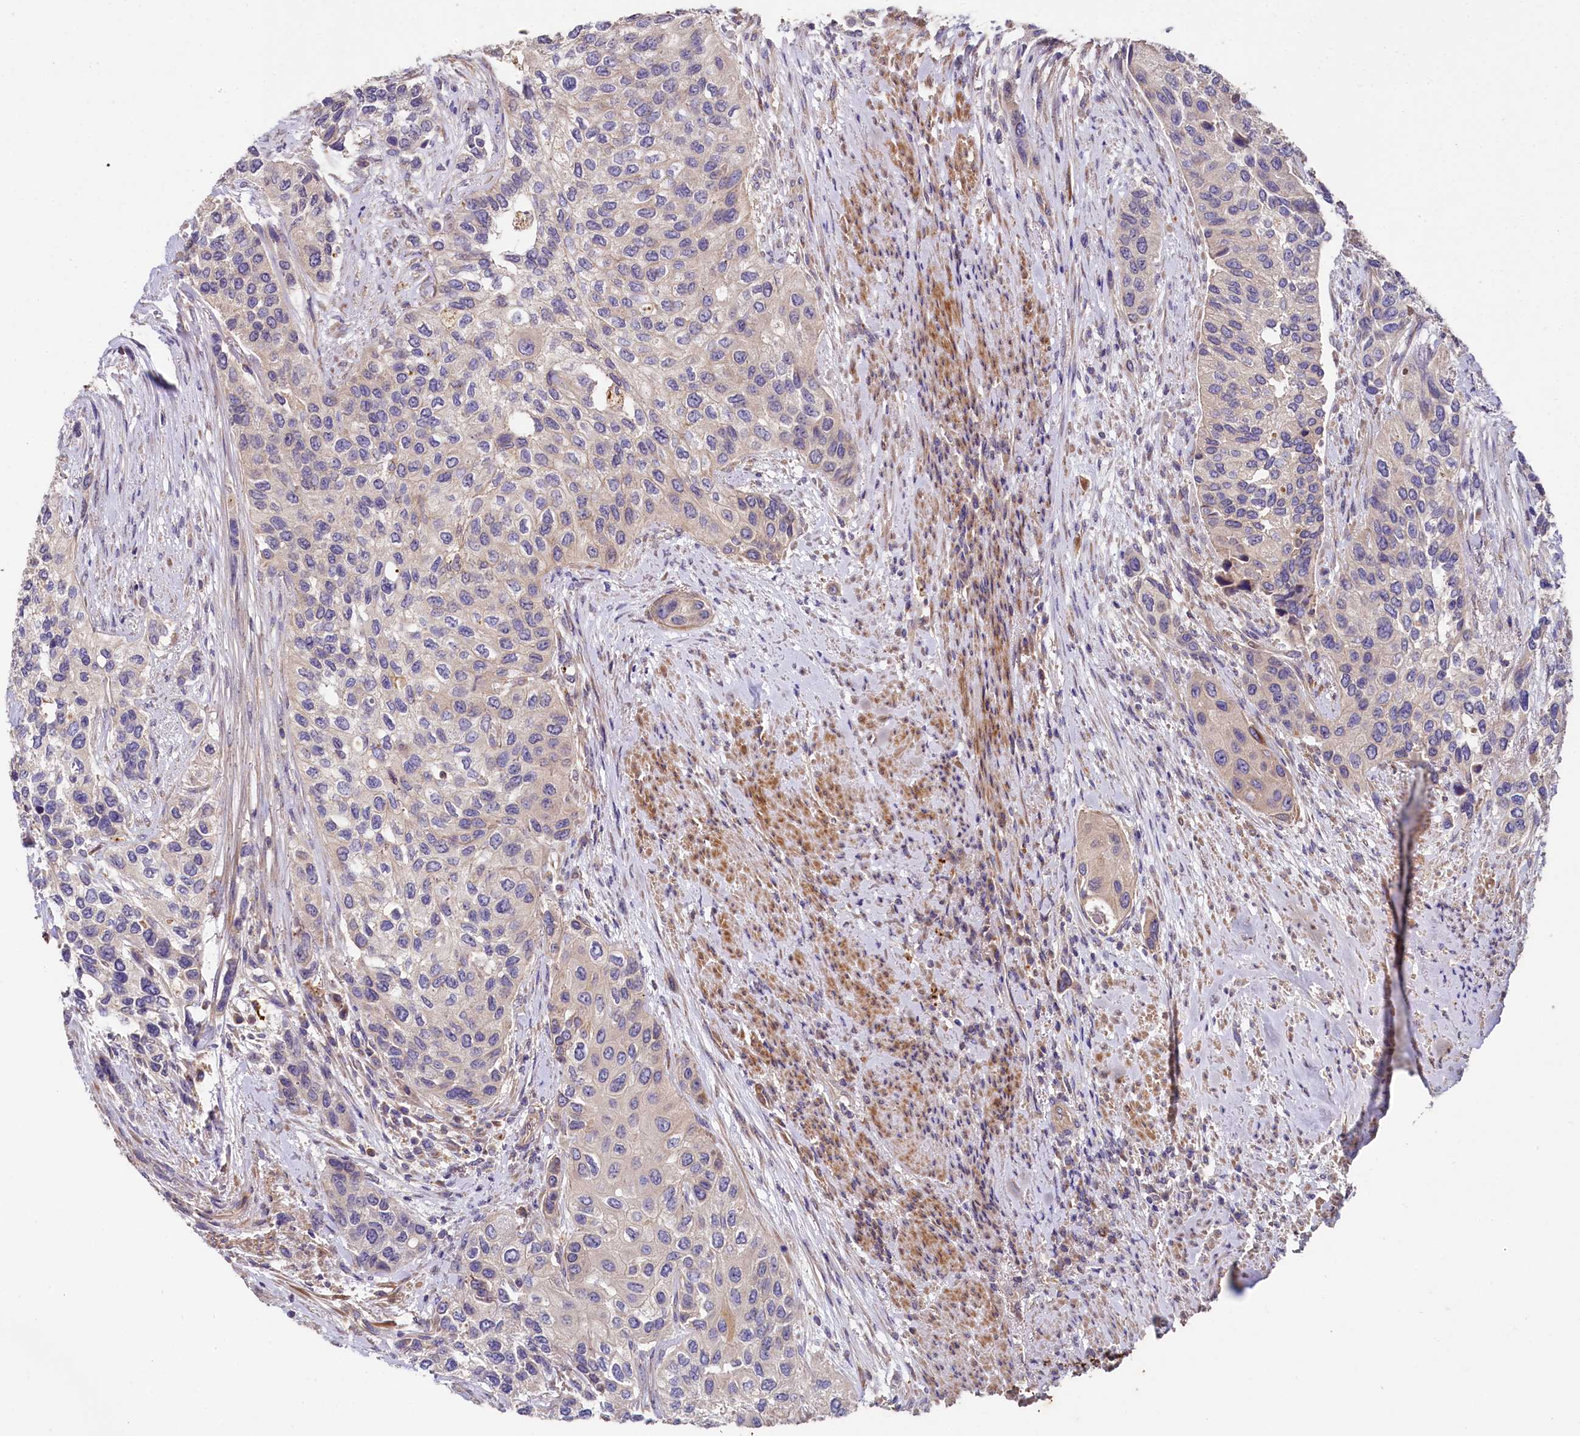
{"staining": {"intensity": "negative", "quantity": "none", "location": "none"}, "tissue": "urothelial cancer", "cell_type": "Tumor cells", "image_type": "cancer", "snomed": [{"axis": "morphology", "description": "Normal tissue, NOS"}, {"axis": "morphology", "description": "Urothelial carcinoma, High grade"}, {"axis": "topography", "description": "Vascular tissue"}, {"axis": "topography", "description": "Urinary bladder"}], "caption": "This is an immunohistochemistry image of human urothelial carcinoma (high-grade). There is no staining in tumor cells.", "gene": "SPRYD3", "patient": {"sex": "female", "age": 56}}